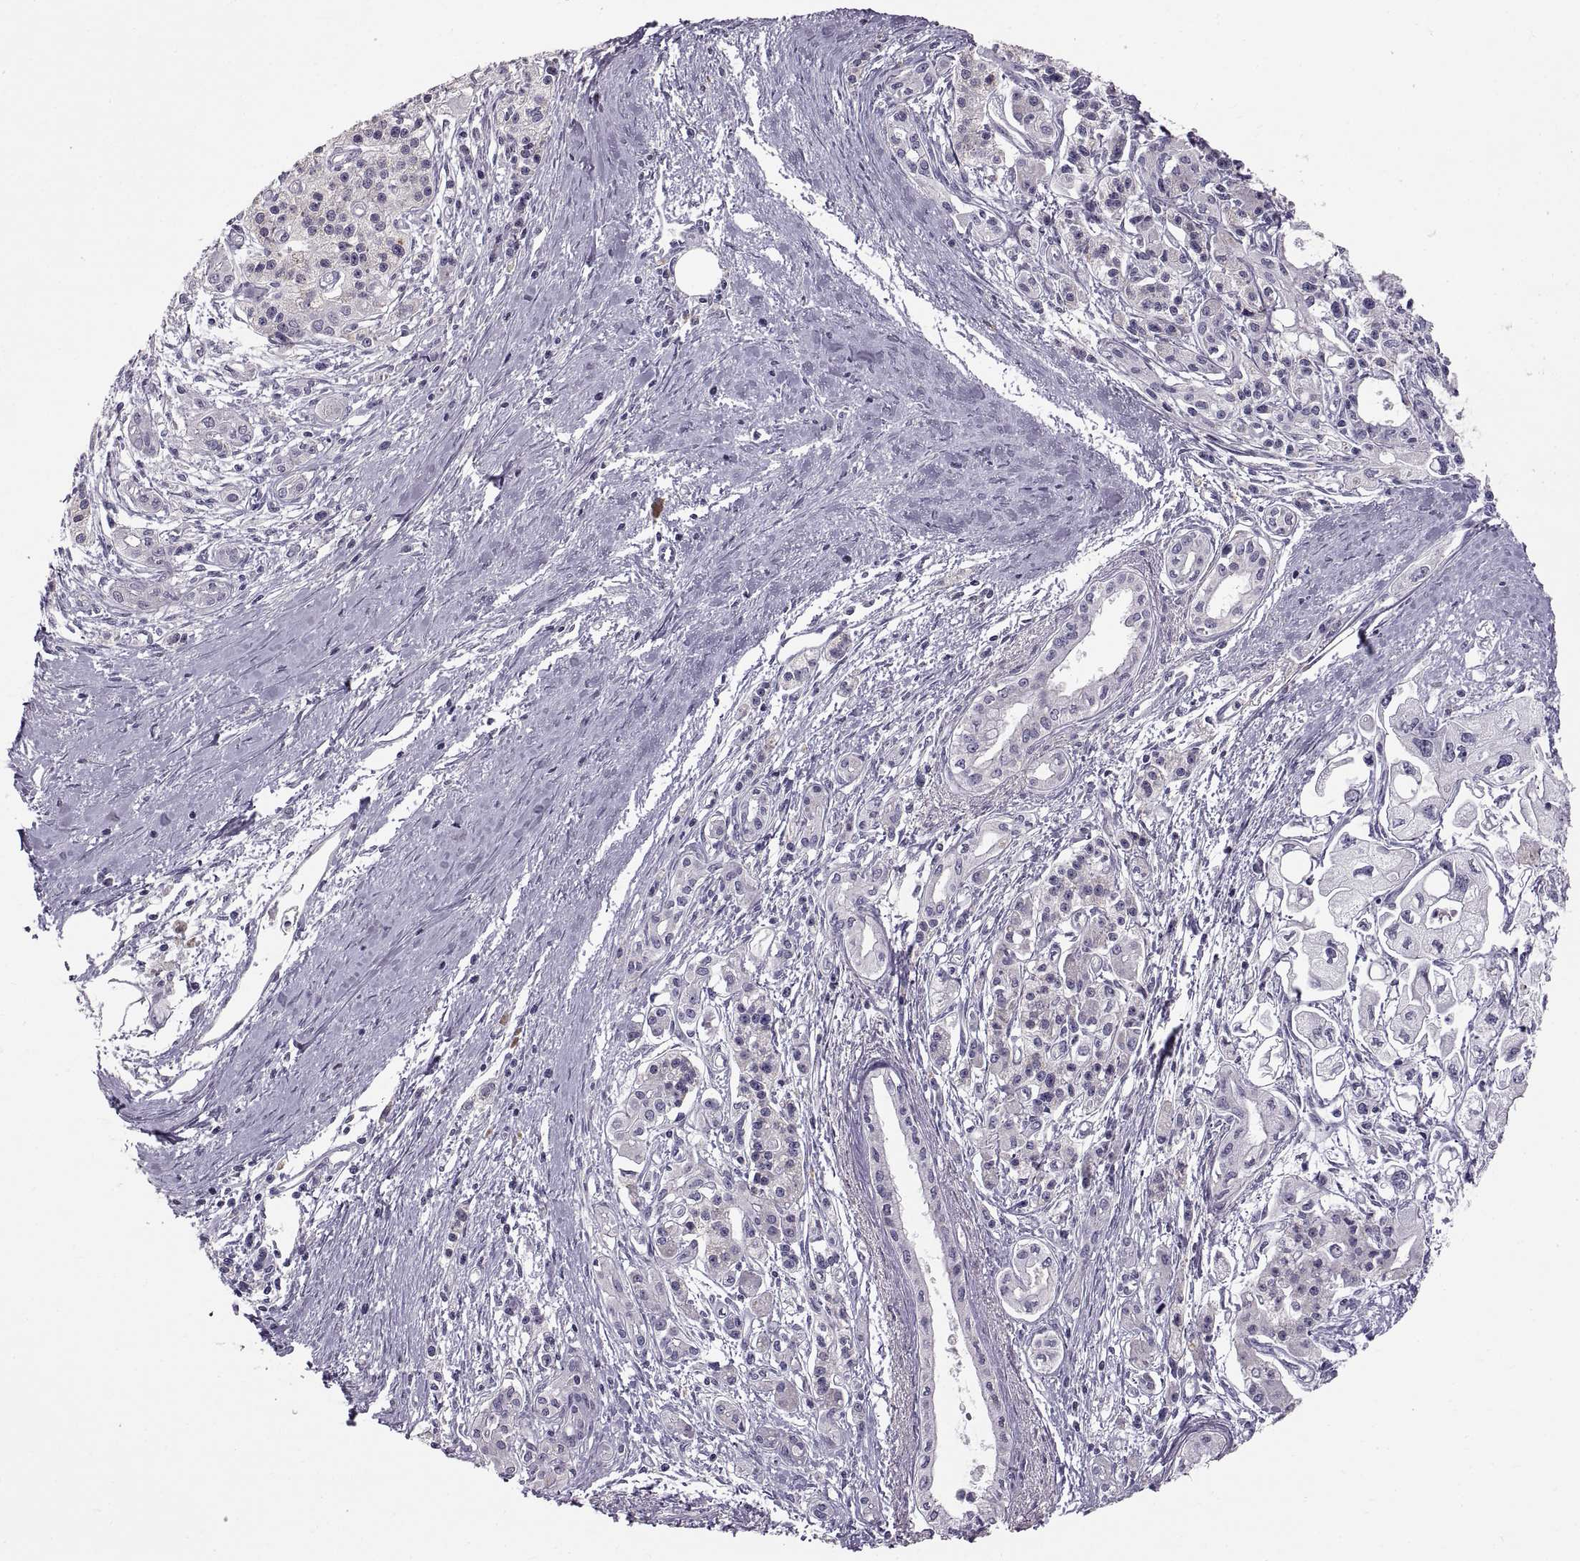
{"staining": {"intensity": "negative", "quantity": "none", "location": "none"}, "tissue": "pancreatic cancer", "cell_type": "Tumor cells", "image_type": "cancer", "snomed": [{"axis": "morphology", "description": "Adenocarcinoma, NOS"}, {"axis": "topography", "description": "Pancreas"}], "caption": "This is an immunohistochemistry (IHC) image of human pancreatic adenocarcinoma. There is no staining in tumor cells.", "gene": "WFDC8", "patient": {"sex": "male", "age": 70}}